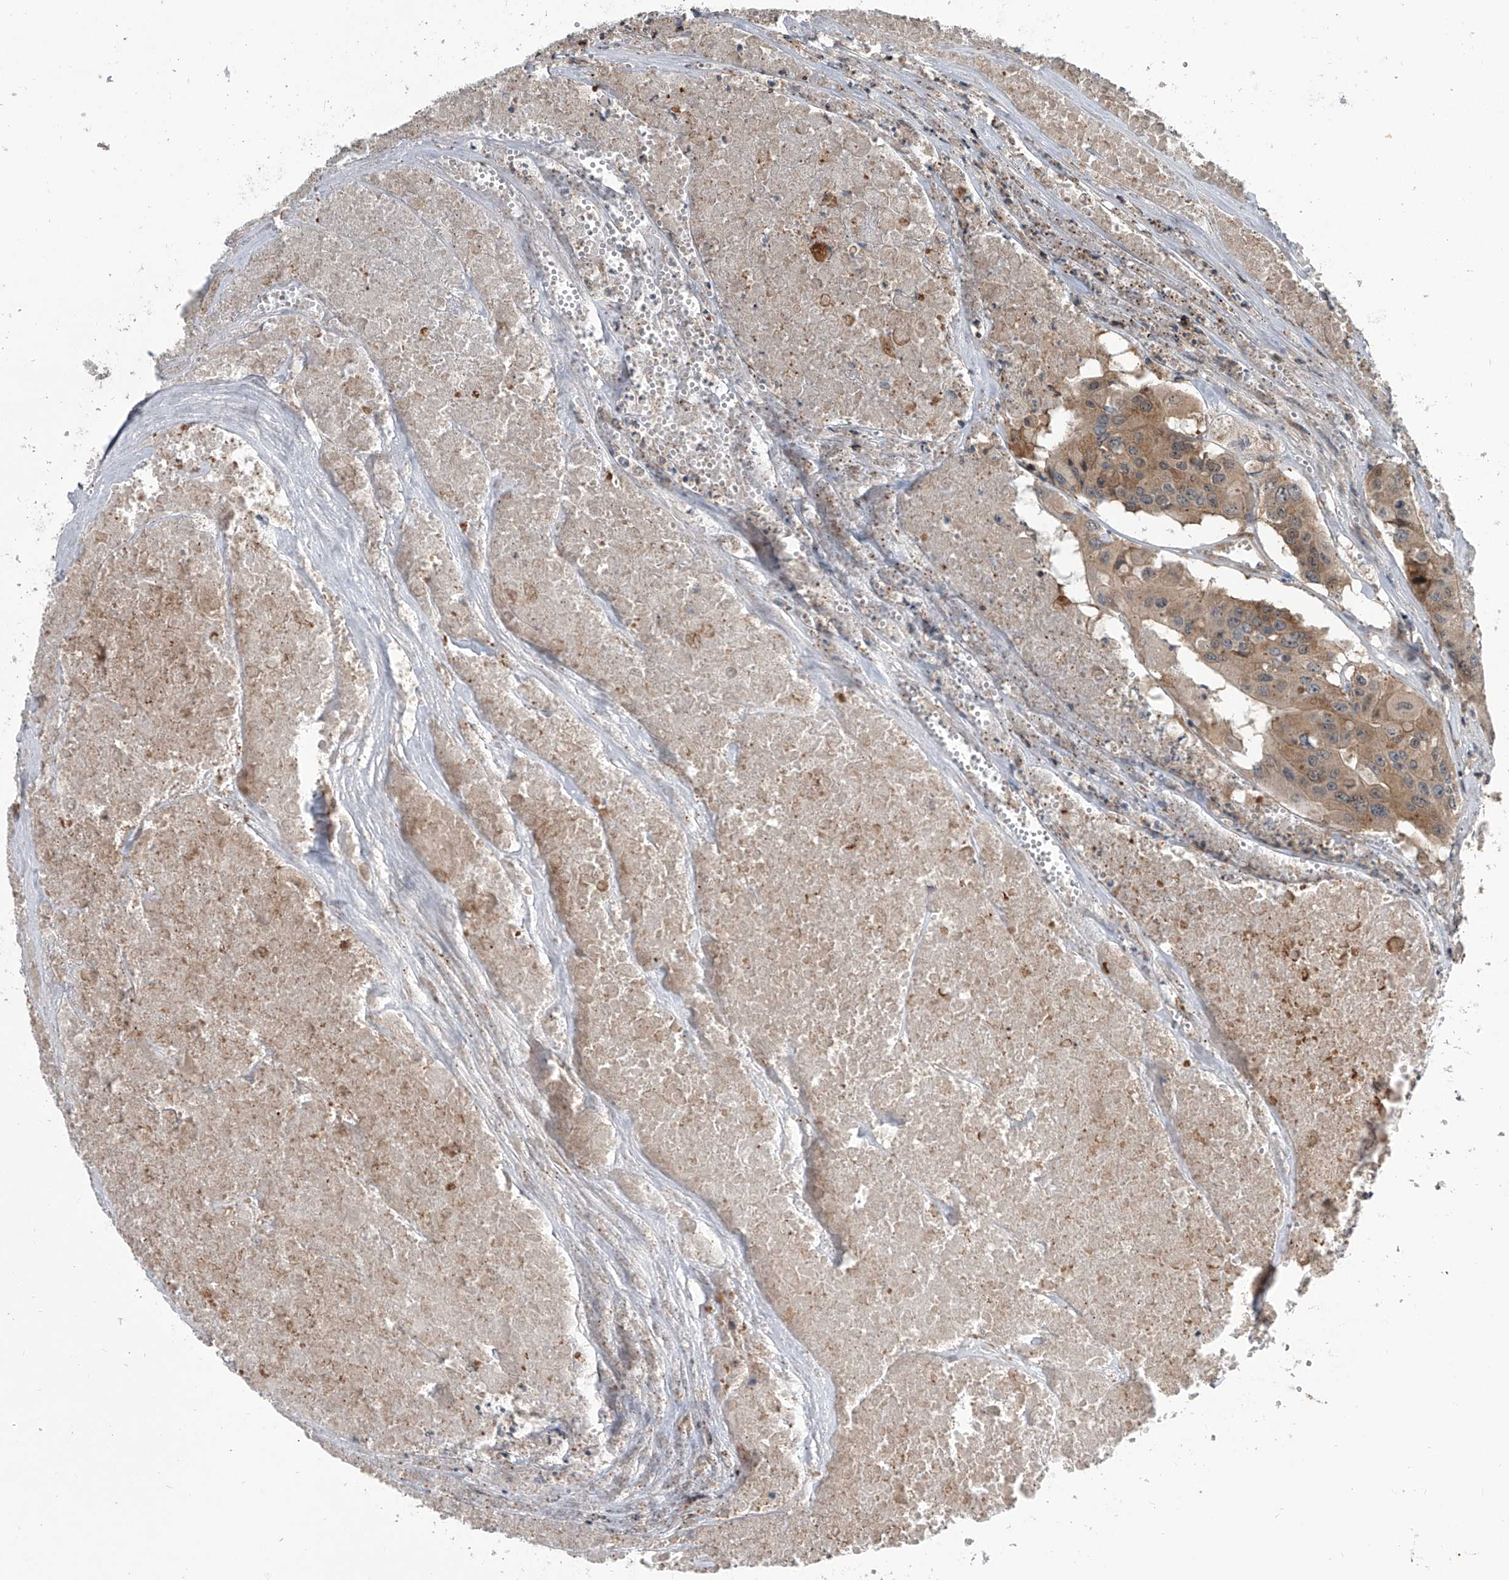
{"staining": {"intensity": "moderate", "quantity": ">75%", "location": "cytoplasmic/membranous"}, "tissue": "colorectal cancer", "cell_type": "Tumor cells", "image_type": "cancer", "snomed": [{"axis": "morphology", "description": "Adenocarcinoma, NOS"}, {"axis": "topography", "description": "Colon"}], "caption": "IHC of colorectal cancer exhibits medium levels of moderate cytoplasmic/membranous expression in about >75% of tumor cells.", "gene": "GEMIN8", "patient": {"sex": "male", "age": 77}}